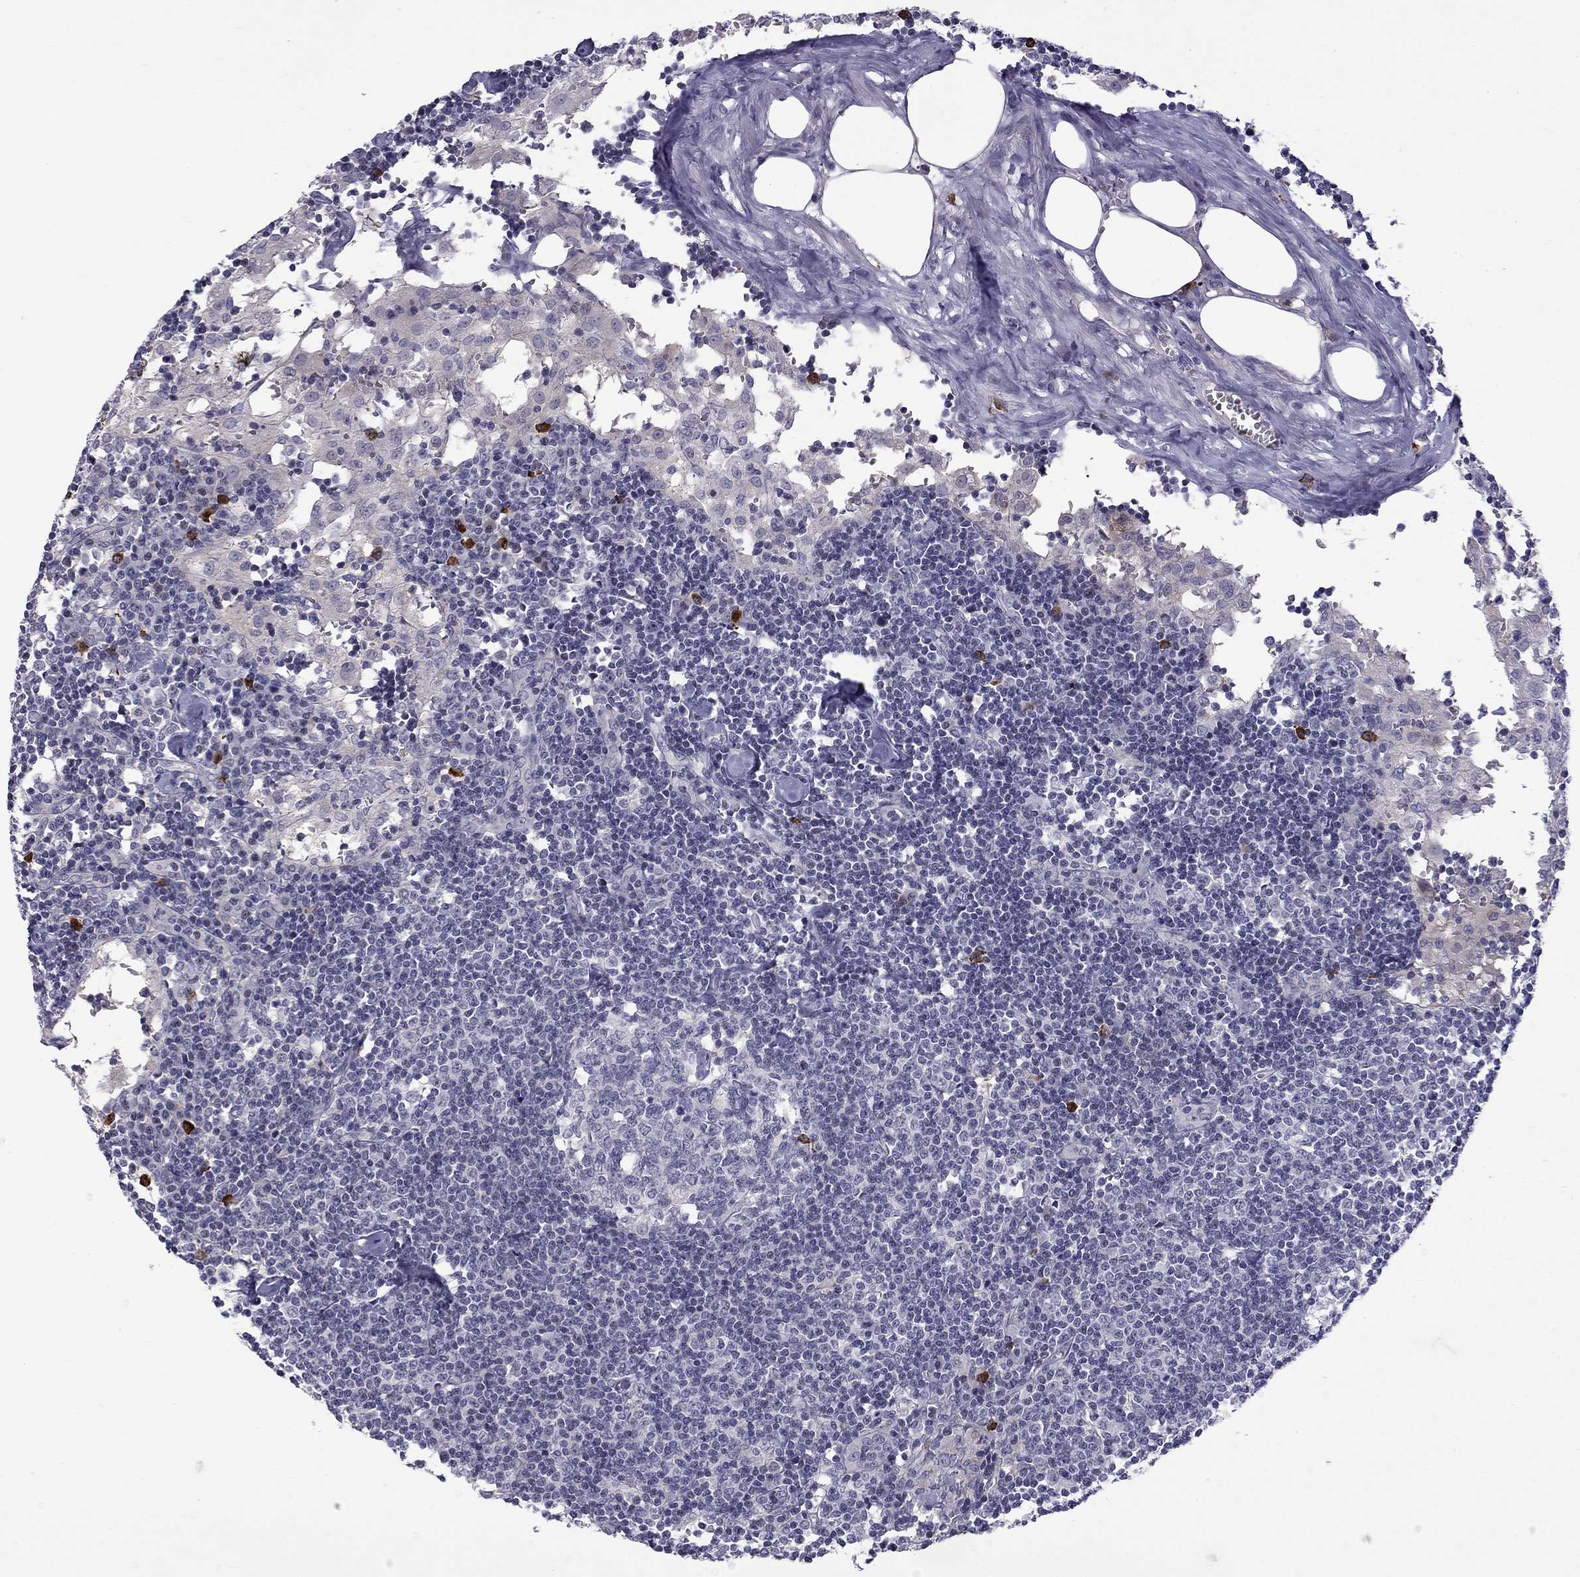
{"staining": {"intensity": "strong", "quantity": "<25%", "location": "nuclear"}, "tissue": "lymph node", "cell_type": "Germinal center cells", "image_type": "normal", "snomed": [{"axis": "morphology", "description": "Normal tissue, NOS"}, {"axis": "topography", "description": "Lymph node"}], "caption": "High-magnification brightfield microscopy of normal lymph node stained with DAB (3,3'-diaminobenzidine) (brown) and counterstained with hematoxylin (blue). germinal center cells exhibit strong nuclear expression is present in approximately<25% of cells.", "gene": "RTL9", "patient": {"sex": "male", "age": 55}}